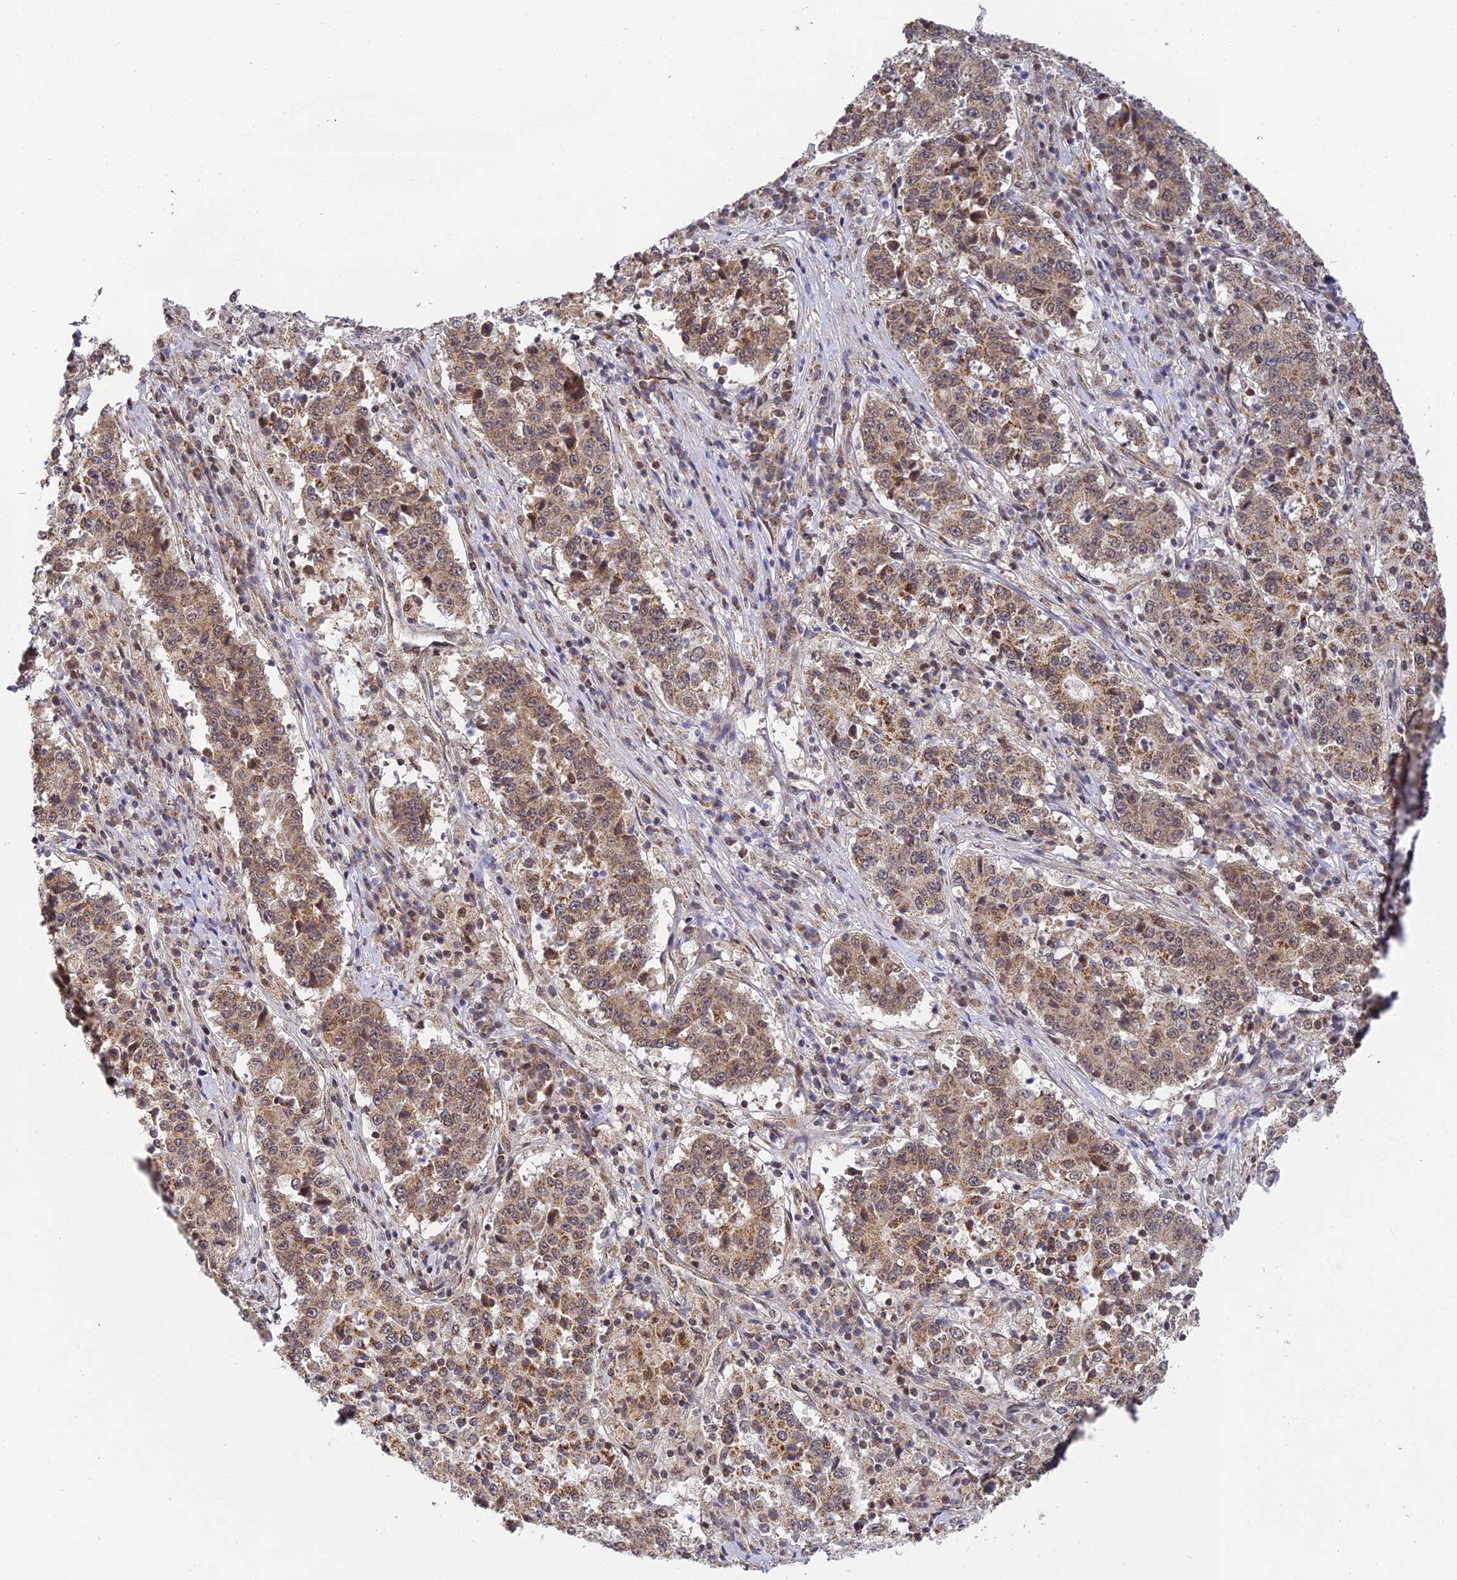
{"staining": {"intensity": "moderate", "quantity": ">75%", "location": "cytoplasmic/membranous,nuclear"}, "tissue": "stomach cancer", "cell_type": "Tumor cells", "image_type": "cancer", "snomed": [{"axis": "morphology", "description": "Adenocarcinoma, NOS"}, {"axis": "topography", "description": "Stomach"}], "caption": "Immunohistochemical staining of stomach cancer (adenocarcinoma) displays medium levels of moderate cytoplasmic/membranous and nuclear protein expression in approximately >75% of tumor cells.", "gene": "DNAAF10", "patient": {"sex": "male", "age": 59}}